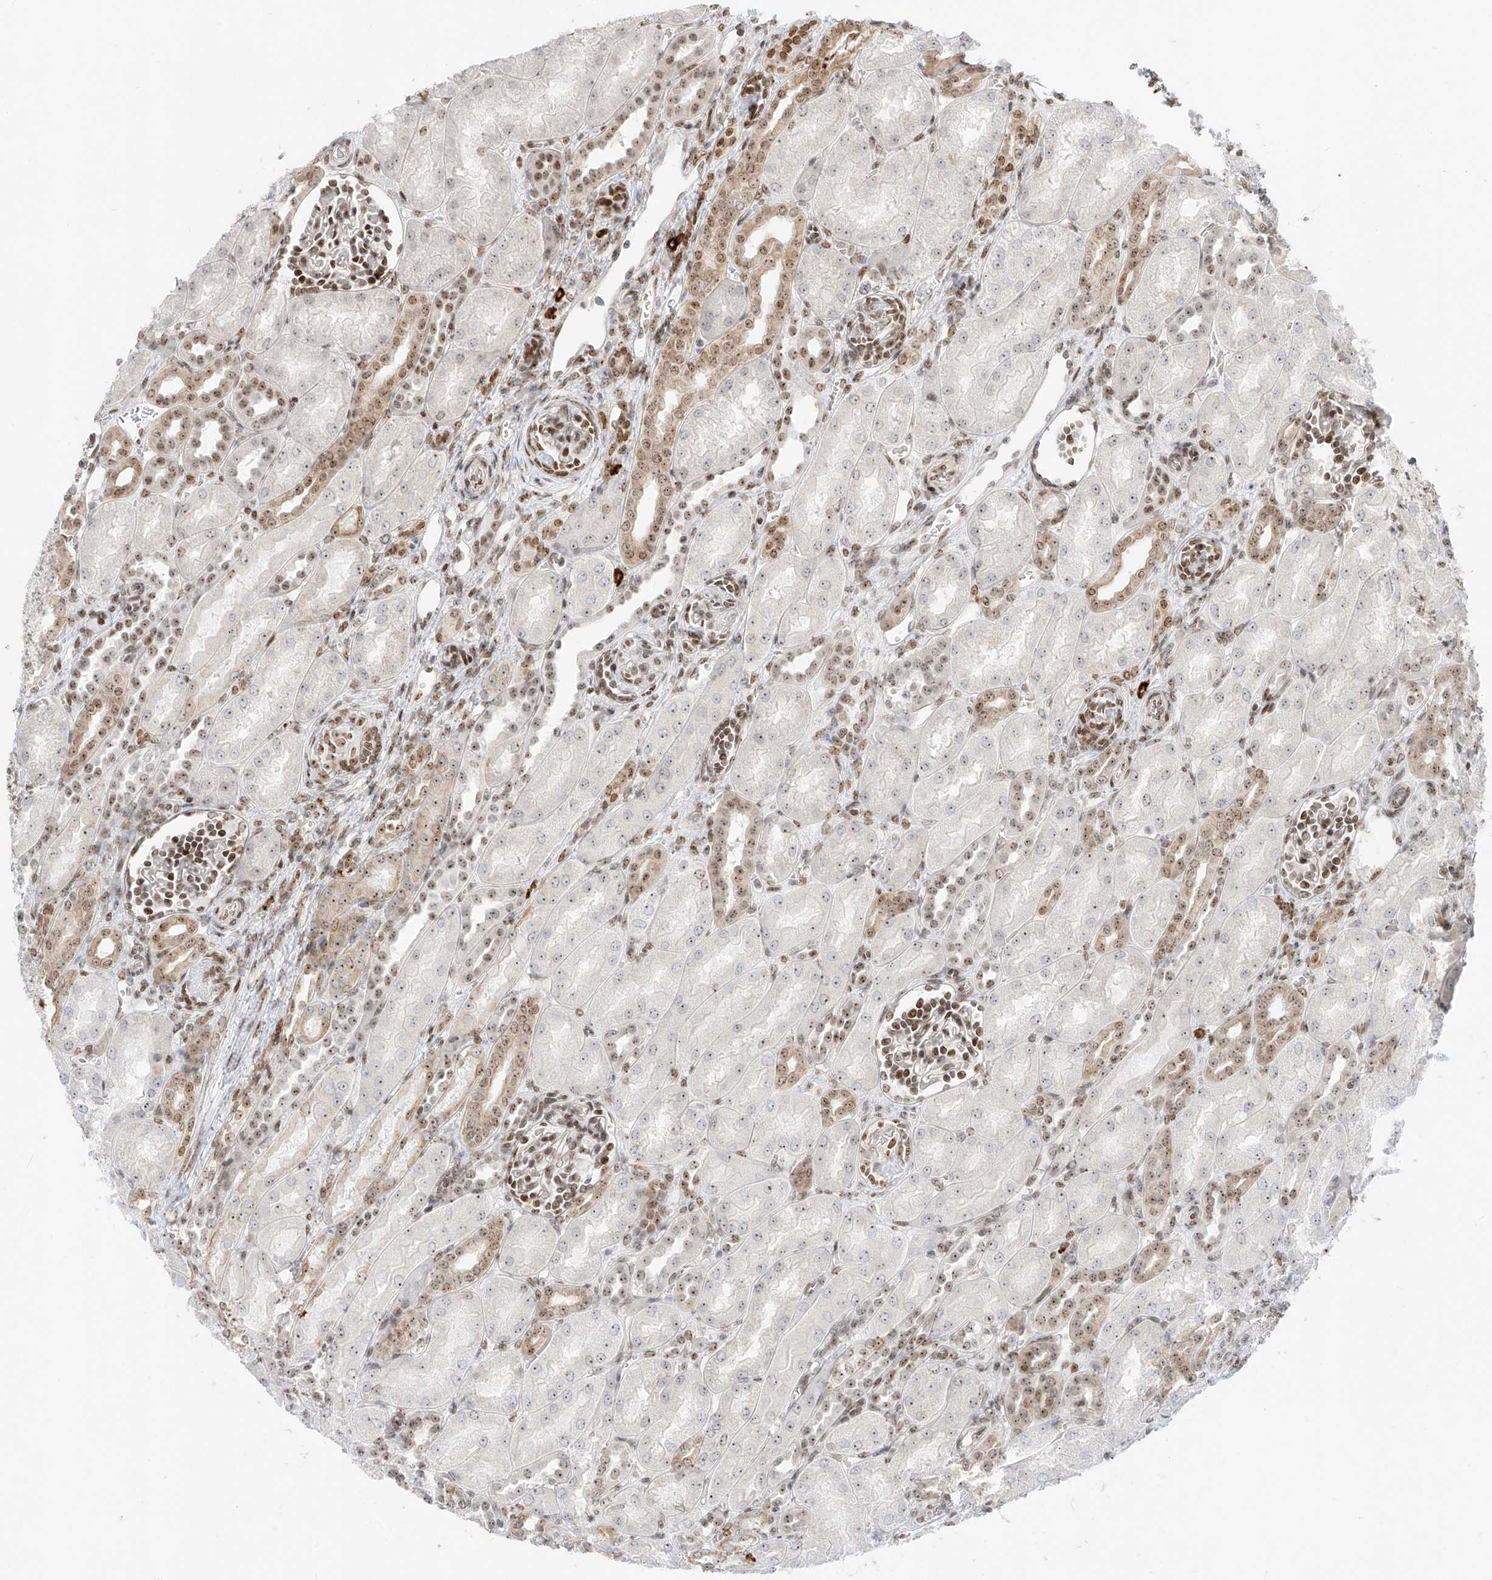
{"staining": {"intensity": "moderate", "quantity": ">75%", "location": "cytoplasmic/membranous,nuclear"}, "tissue": "kidney", "cell_type": "Cells in glomeruli", "image_type": "normal", "snomed": [{"axis": "morphology", "description": "Normal tissue, NOS"}, {"axis": "morphology", "description": "Neoplasm, malignant, NOS"}, {"axis": "topography", "description": "Kidney"}], "caption": "Moderate cytoplasmic/membranous,nuclear protein expression is present in about >75% of cells in glomeruli in kidney. Using DAB (brown) and hematoxylin (blue) stains, captured at high magnification using brightfield microscopy.", "gene": "ZNF512", "patient": {"sex": "female", "age": 1}}